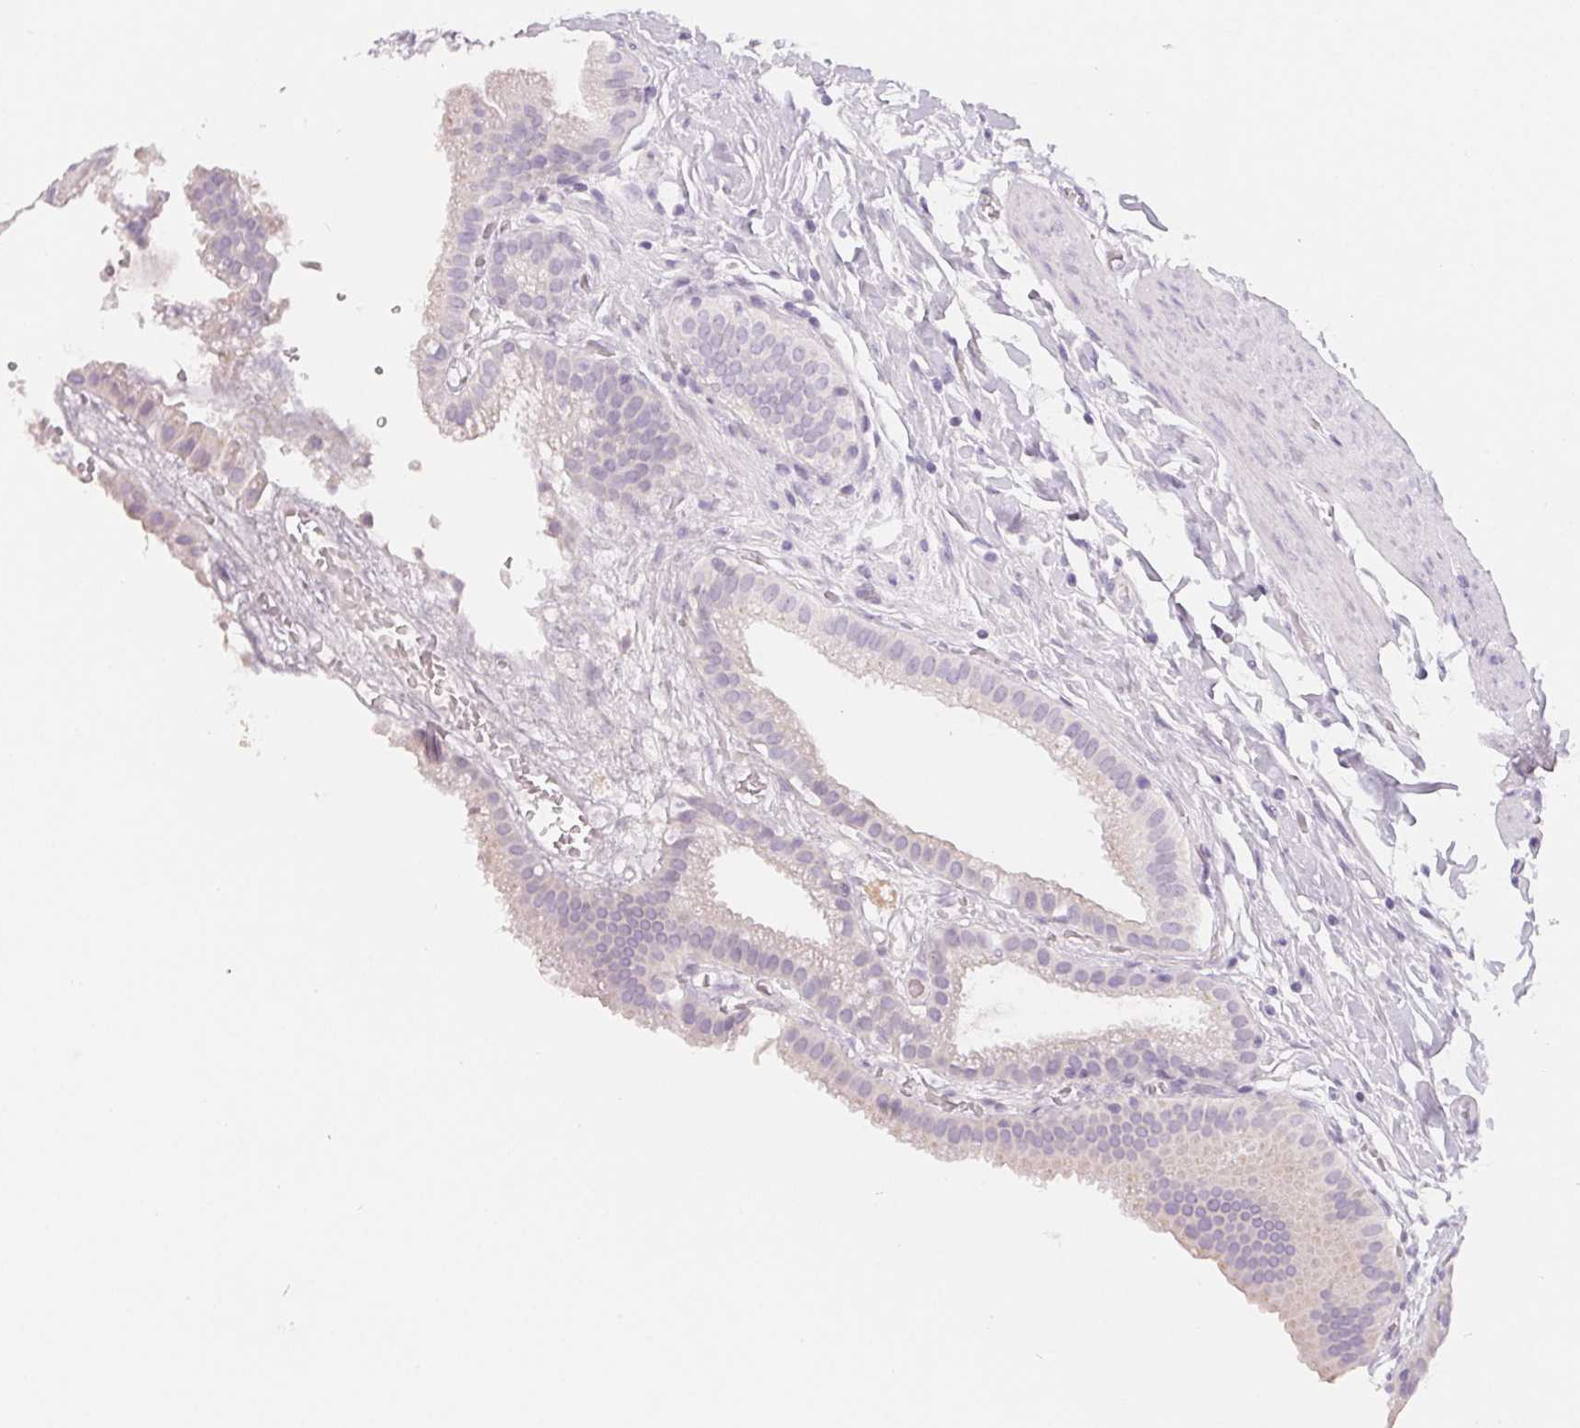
{"staining": {"intensity": "negative", "quantity": "none", "location": "none"}, "tissue": "gallbladder", "cell_type": "Glandular cells", "image_type": "normal", "snomed": [{"axis": "morphology", "description": "Normal tissue, NOS"}, {"axis": "topography", "description": "Gallbladder"}], "caption": "IHC of benign human gallbladder reveals no positivity in glandular cells.", "gene": "SPACA5B", "patient": {"sex": "female", "age": 63}}